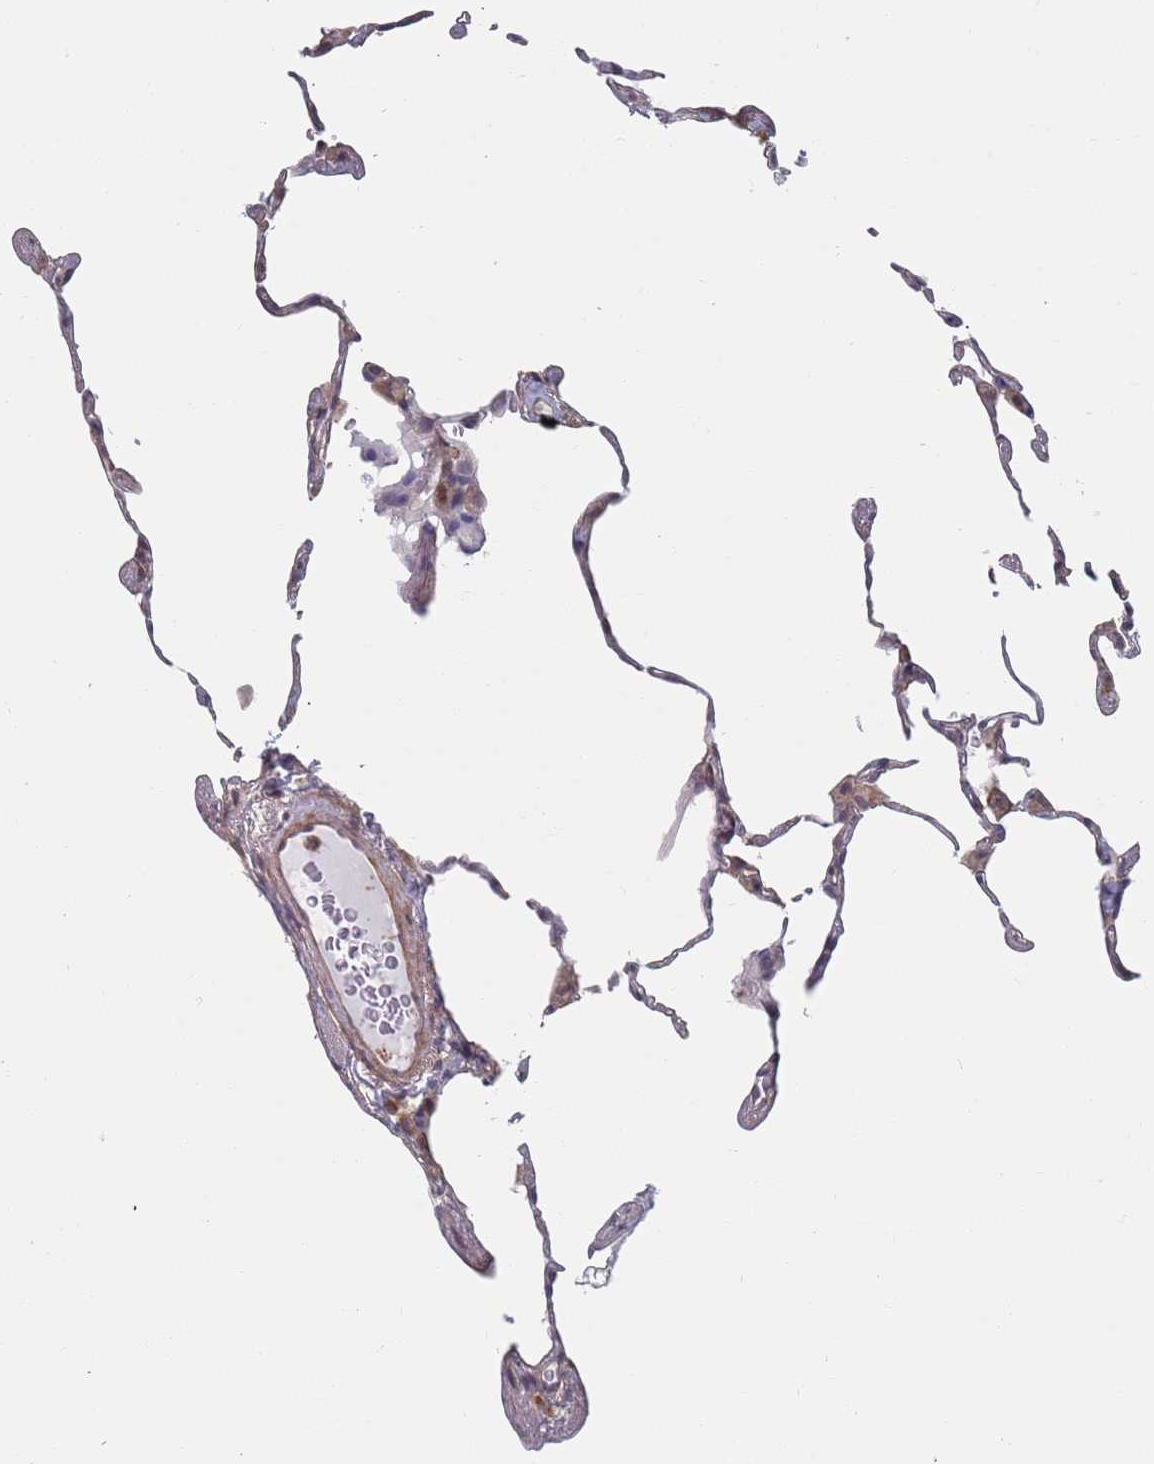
{"staining": {"intensity": "weak", "quantity": "<25%", "location": "cytoplasmic/membranous"}, "tissue": "lung", "cell_type": "Alveolar cells", "image_type": "normal", "snomed": [{"axis": "morphology", "description": "Normal tissue, NOS"}, {"axis": "topography", "description": "Lung"}], "caption": "Image shows no significant protein expression in alveolar cells of unremarkable lung.", "gene": "DGKD", "patient": {"sex": "female", "age": 57}}